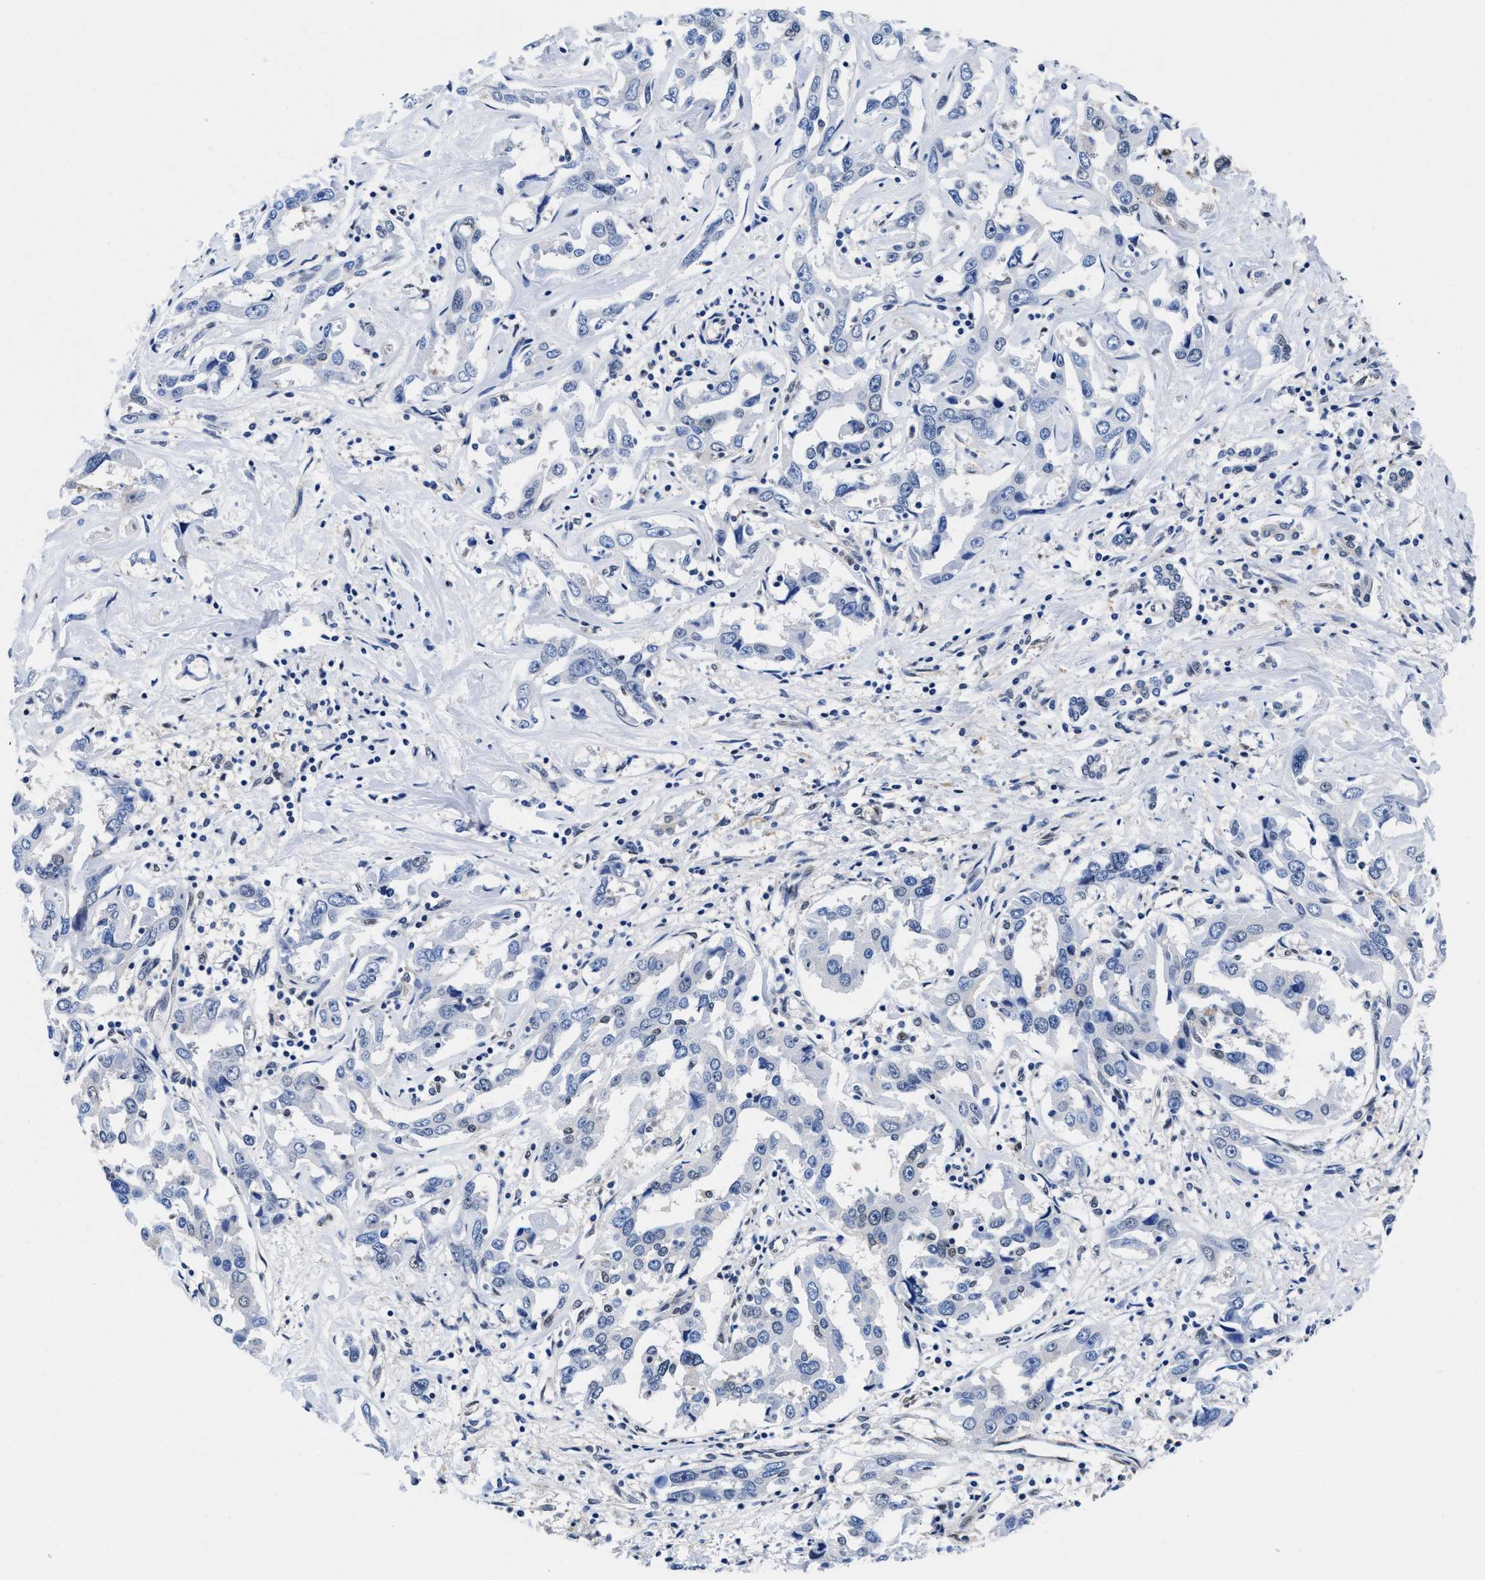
{"staining": {"intensity": "negative", "quantity": "none", "location": "none"}, "tissue": "liver cancer", "cell_type": "Tumor cells", "image_type": "cancer", "snomed": [{"axis": "morphology", "description": "Cholangiocarcinoma"}, {"axis": "topography", "description": "Liver"}], "caption": "IHC photomicrograph of cholangiocarcinoma (liver) stained for a protein (brown), which exhibits no expression in tumor cells.", "gene": "ACLY", "patient": {"sex": "male", "age": 59}}